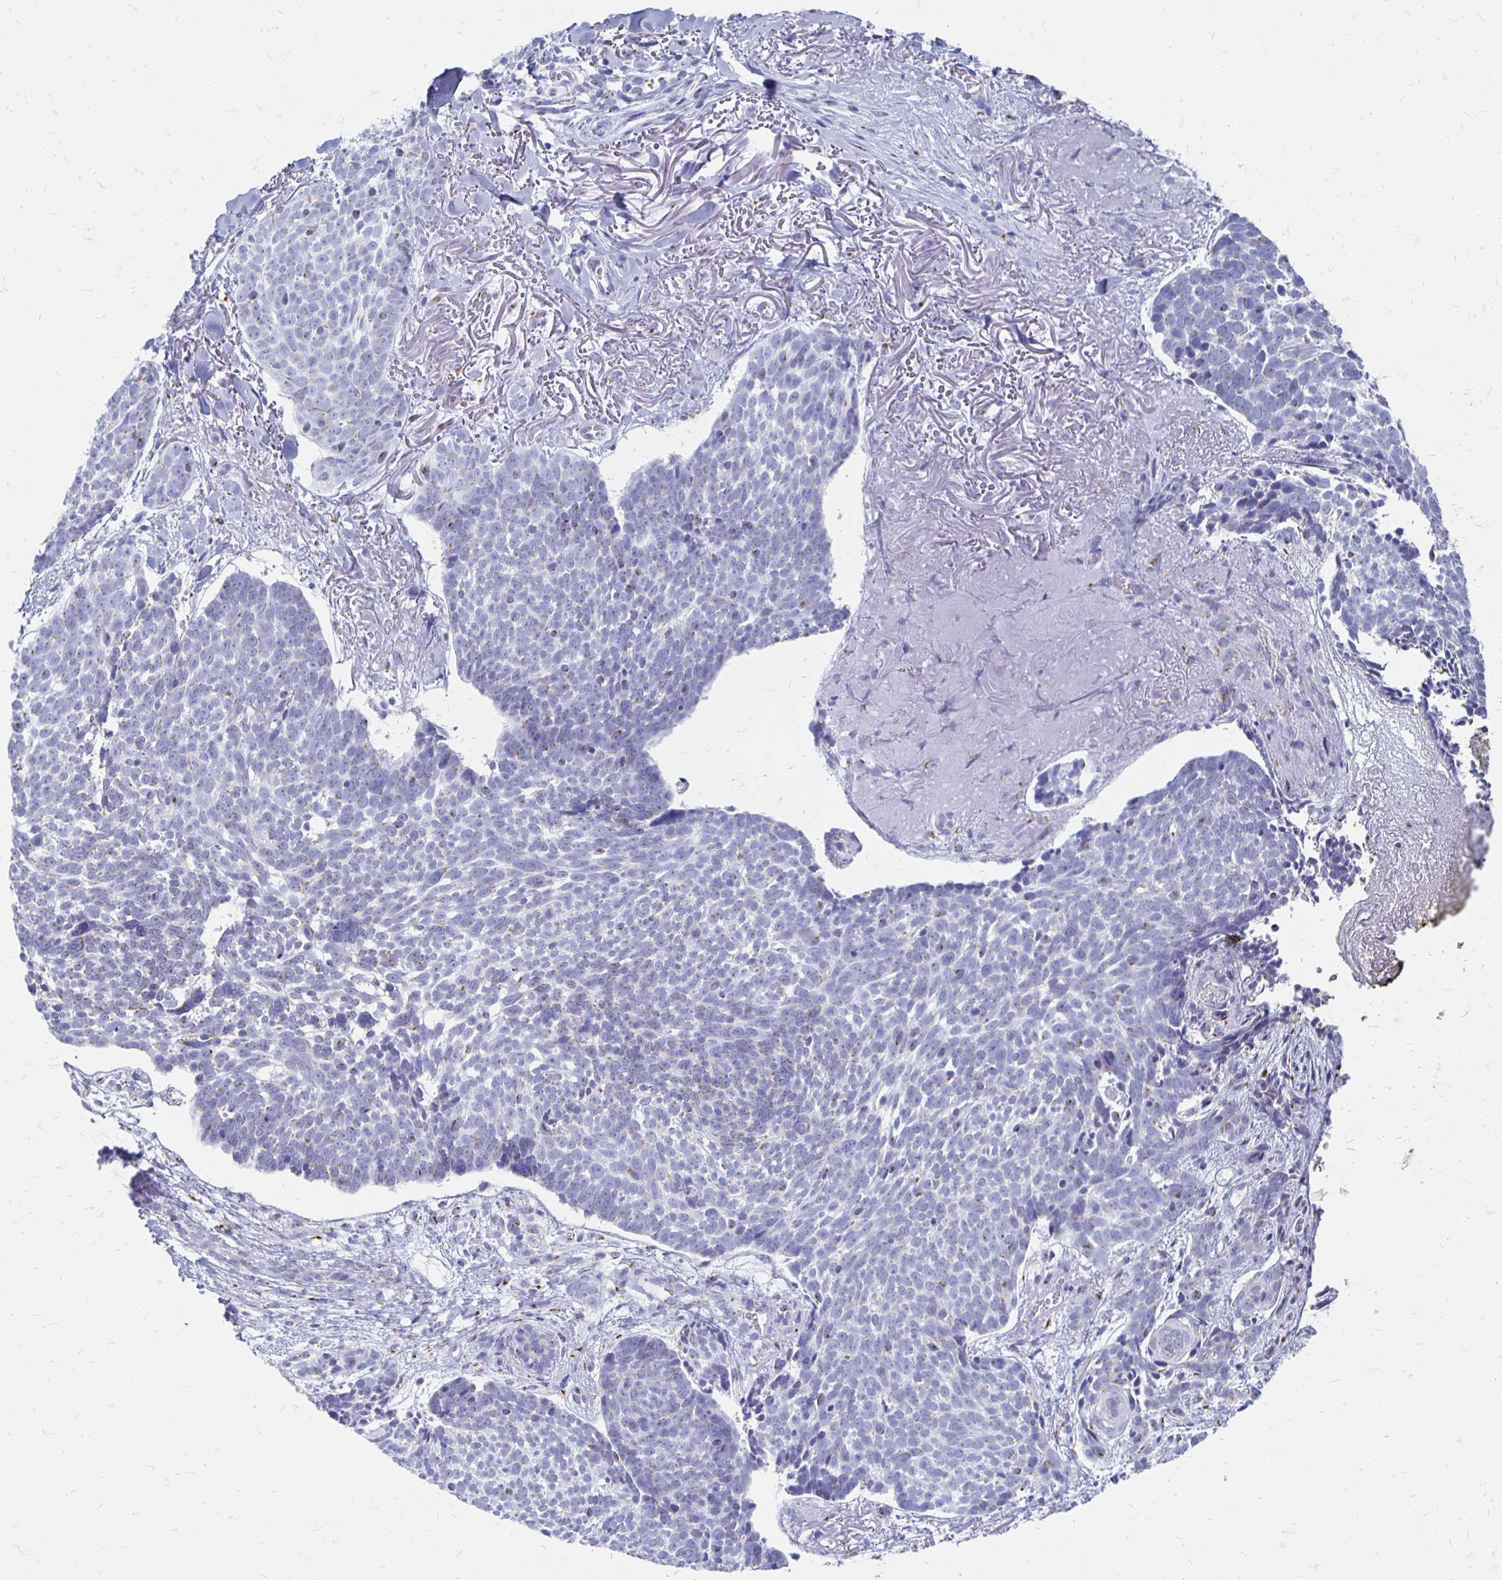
{"staining": {"intensity": "negative", "quantity": "none", "location": "none"}, "tissue": "skin cancer", "cell_type": "Tumor cells", "image_type": "cancer", "snomed": [{"axis": "morphology", "description": "Basal cell carcinoma"}, {"axis": "morphology", "description": "BCC, high aggressive"}, {"axis": "topography", "description": "Skin"}], "caption": "IHC image of human skin basal cell carcinoma stained for a protein (brown), which shows no expression in tumor cells.", "gene": "PAGE4", "patient": {"sex": "female", "age": 86}}